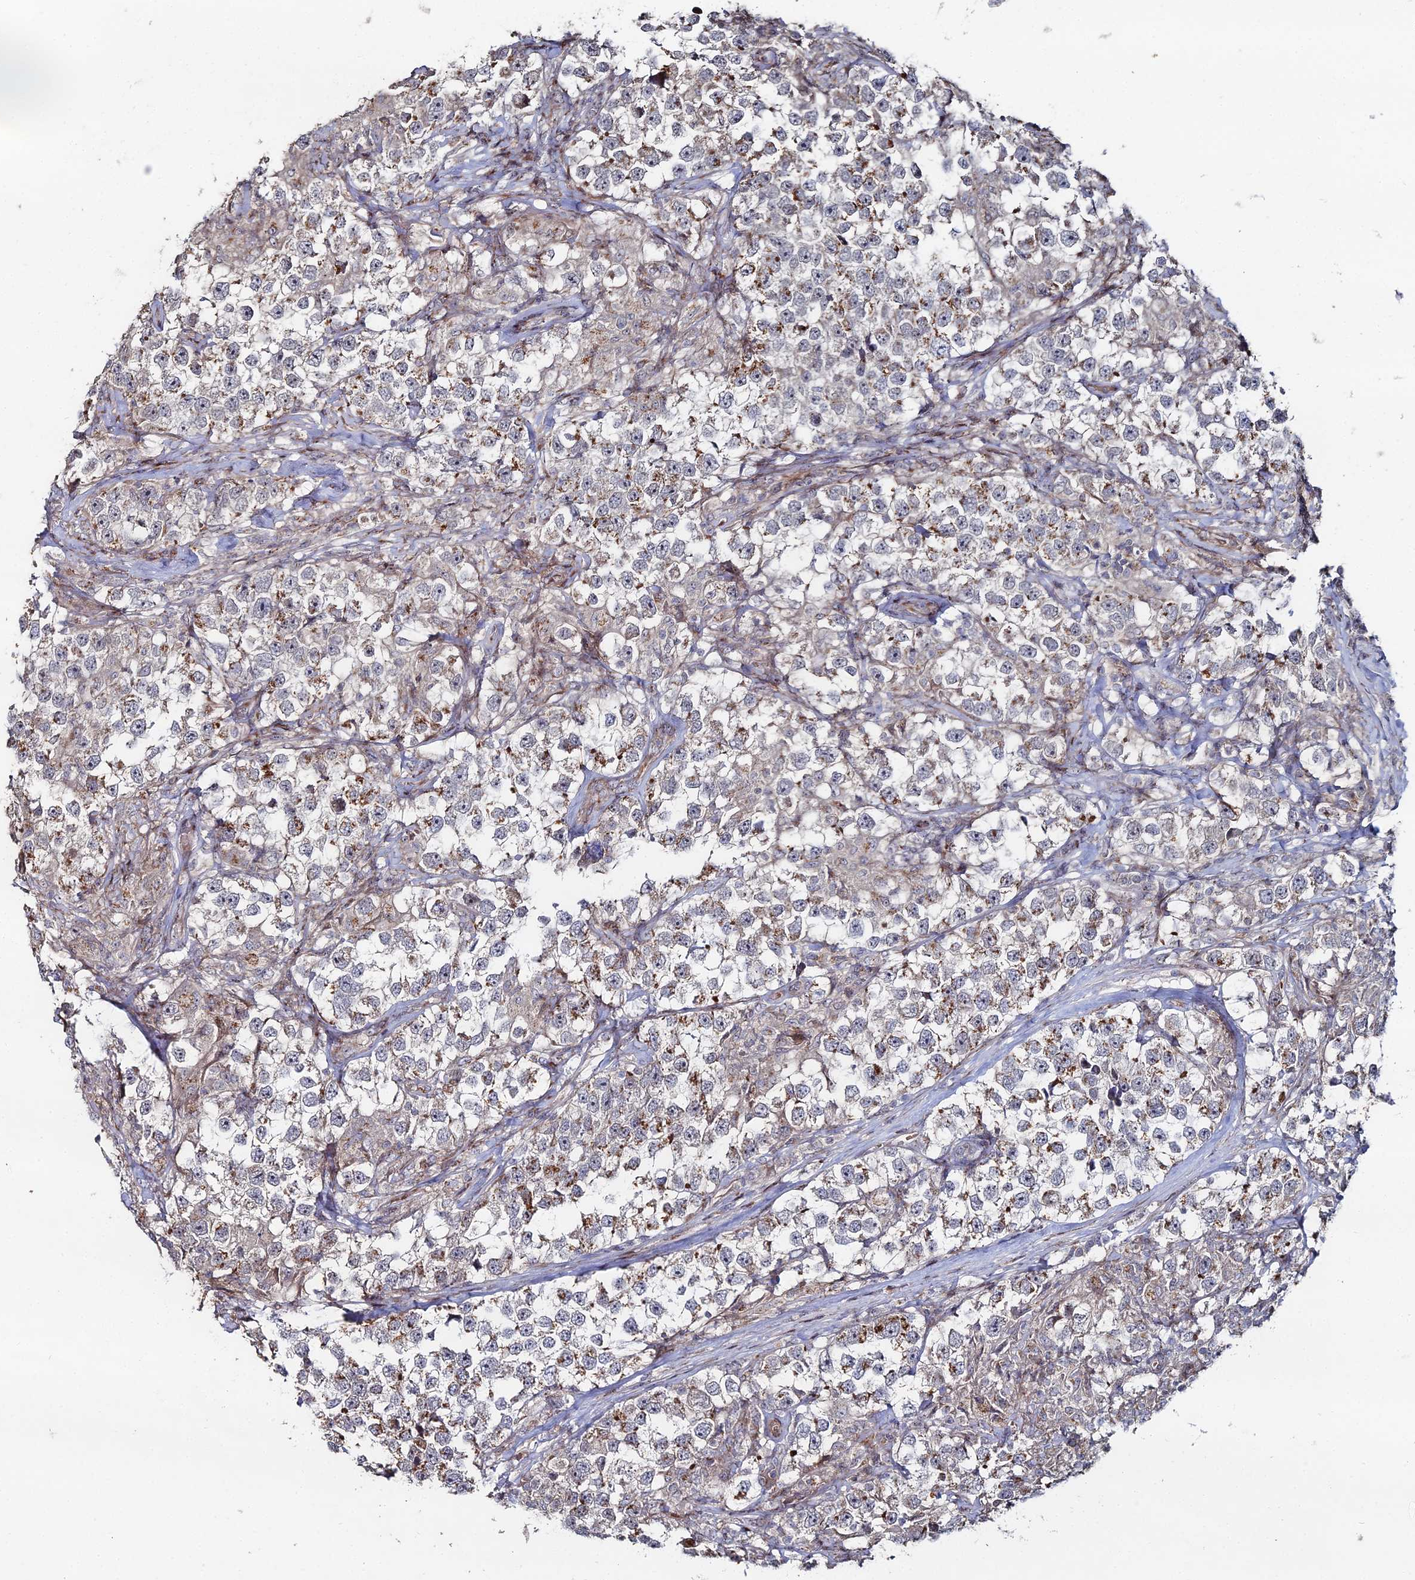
{"staining": {"intensity": "moderate", "quantity": "25%-75%", "location": "cytoplasmic/membranous"}, "tissue": "testis cancer", "cell_type": "Tumor cells", "image_type": "cancer", "snomed": [{"axis": "morphology", "description": "Seminoma, NOS"}, {"axis": "topography", "description": "Testis"}], "caption": "Brown immunohistochemical staining in testis cancer (seminoma) demonstrates moderate cytoplasmic/membranous expression in approximately 25%-75% of tumor cells.", "gene": "SGMS1", "patient": {"sex": "male", "age": 46}}